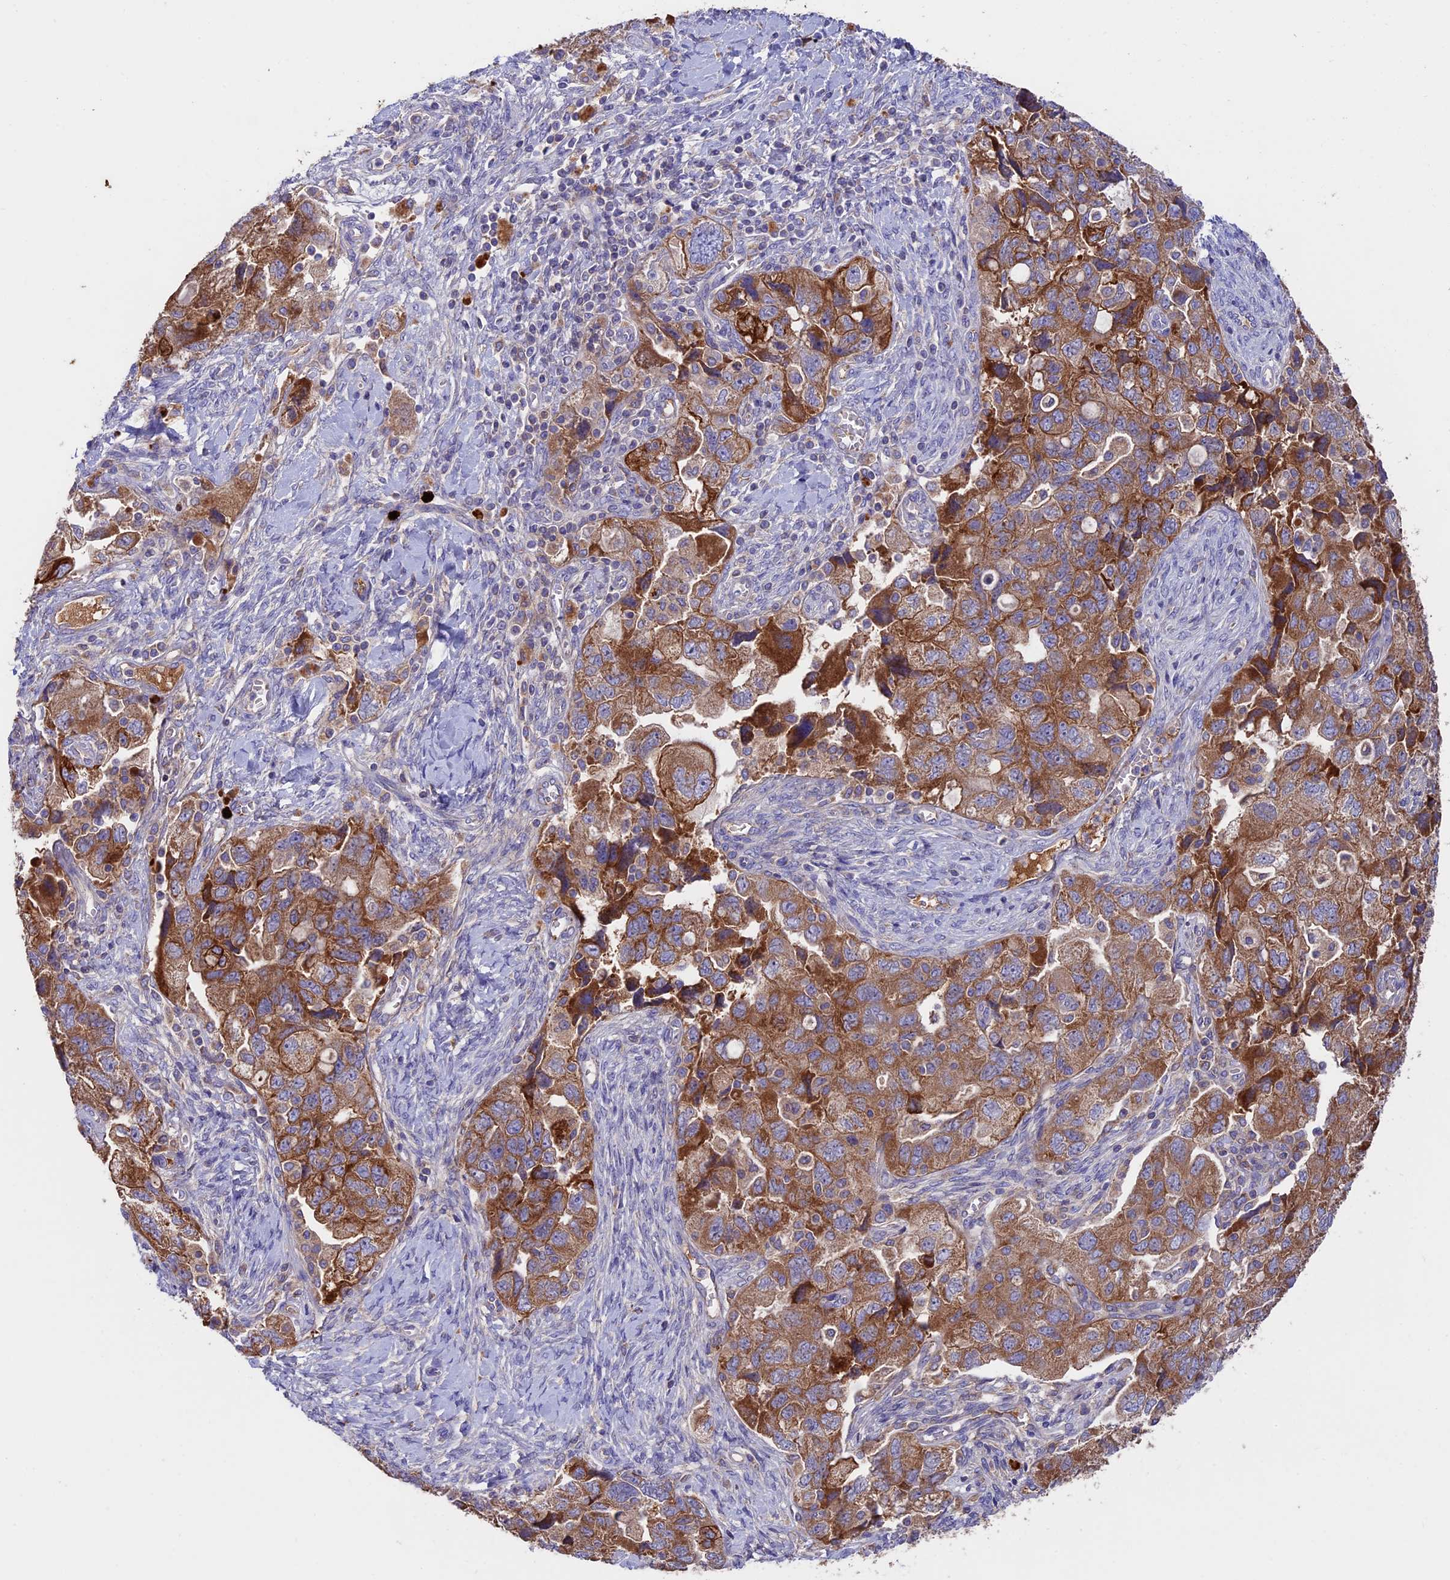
{"staining": {"intensity": "moderate", "quantity": ">75%", "location": "cytoplasmic/membranous"}, "tissue": "ovarian cancer", "cell_type": "Tumor cells", "image_type": "cancer", "snomed": [{"axis": "morphology", "description": "Carcinoma, NOS"}, {"axis": "morphology", "description": "Cystadenocarcinoma, serous, NOS"}, {"axis": "topography", "description": "Ovary"}], "caption": "Carcinoma (ovarian) stained with a protein marker reveals moderate staining in tumor cells.", "gene": "PTPN9", "patient": {"sex": "female", "age": 69}}